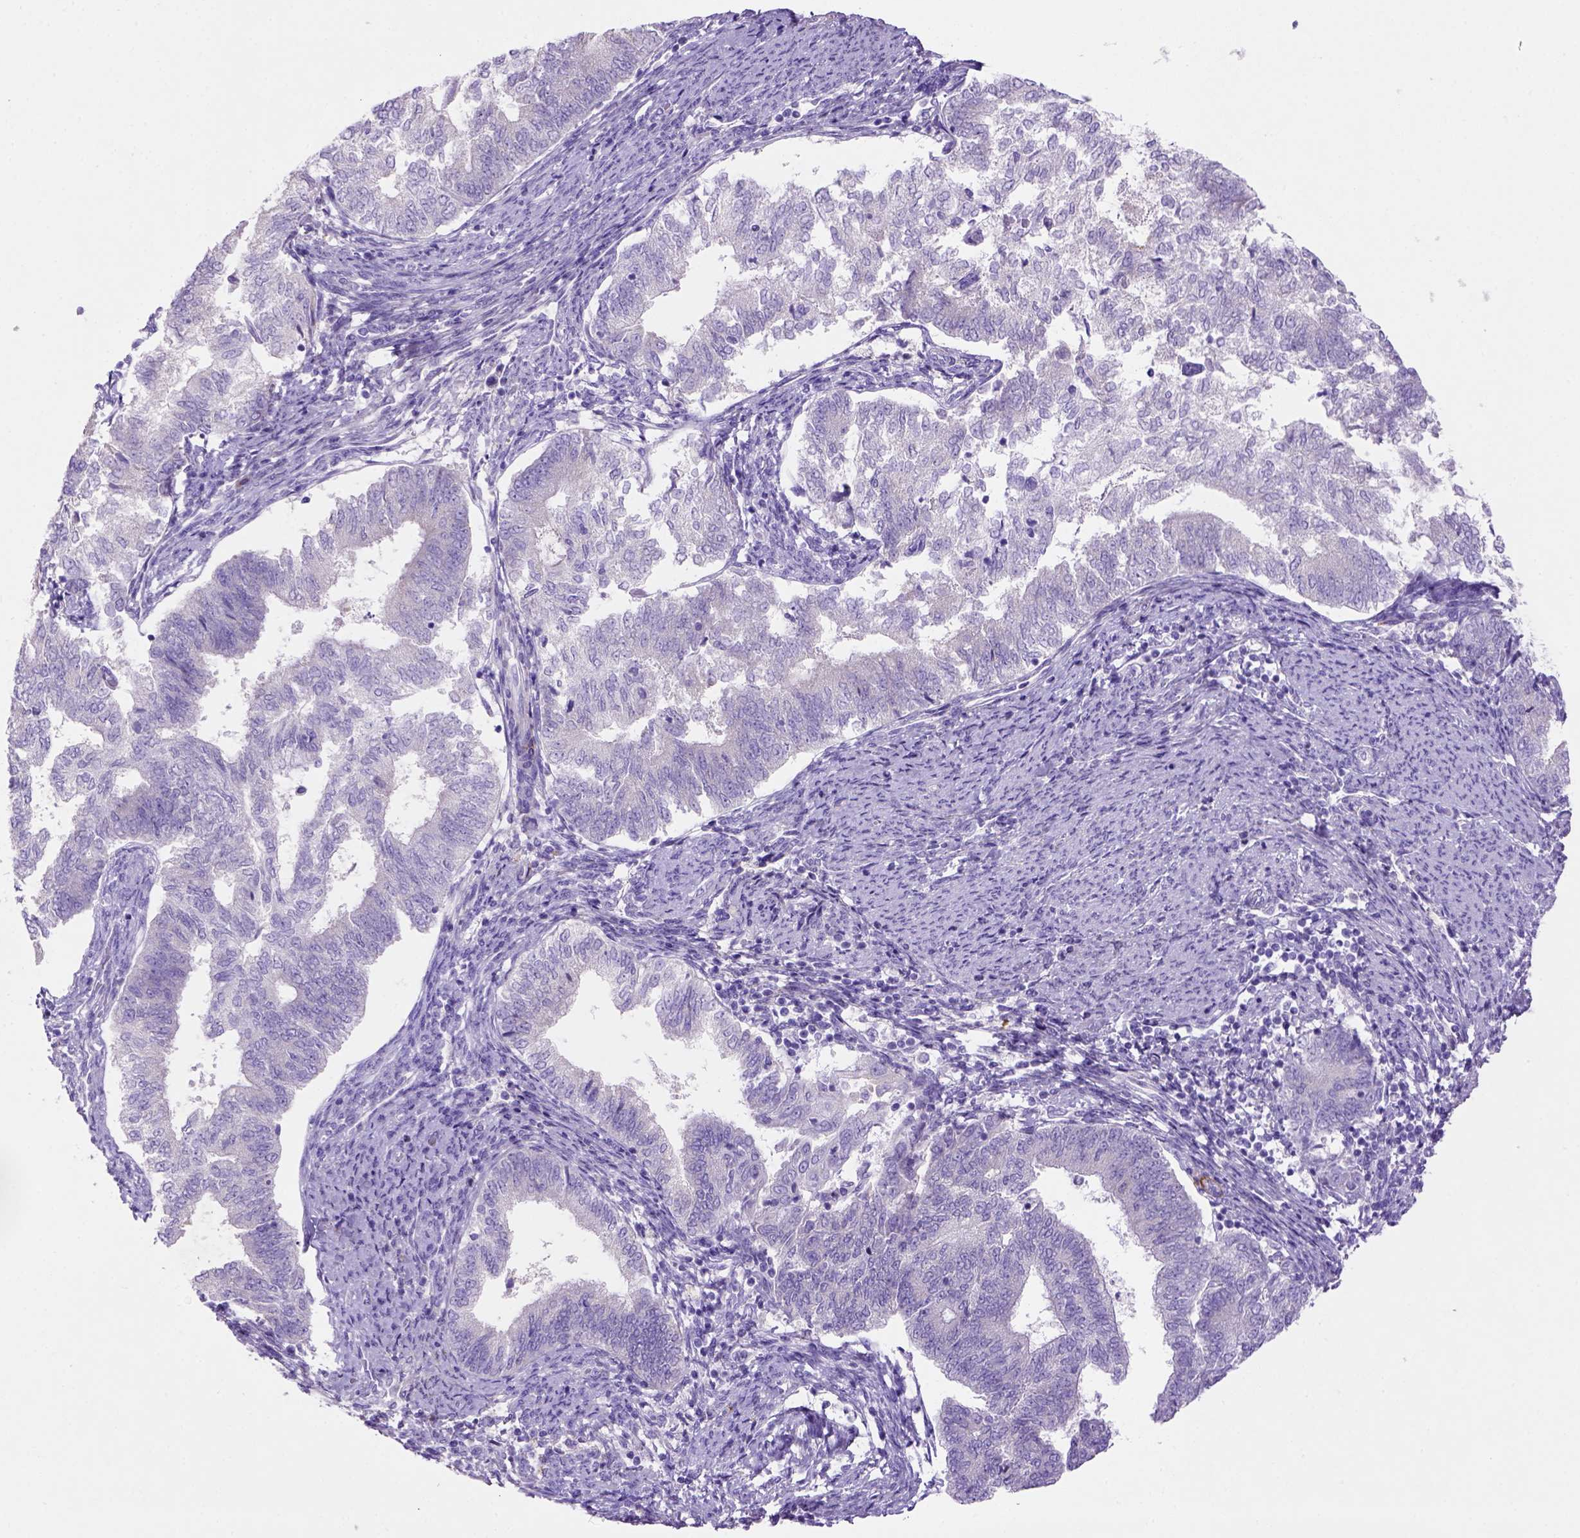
{"staining": {"intensity": "negative", "quantity": "none", "location": "none"}, "tissue": "endometrial cancer", "cell_type": "Tumor cells", "image_type": "cancer", "snomed": [{"axis": "morphology", "description": "Adenocarcinoma, NOS"}, {"axis": "topography", "description": "Endometrium"}], "caption": "Immunohistochemistry of endometrial cancer reveals no expression in tumor cells.", "gene": "SIRPD", "patient": {"sex": "female", "age": 65}}